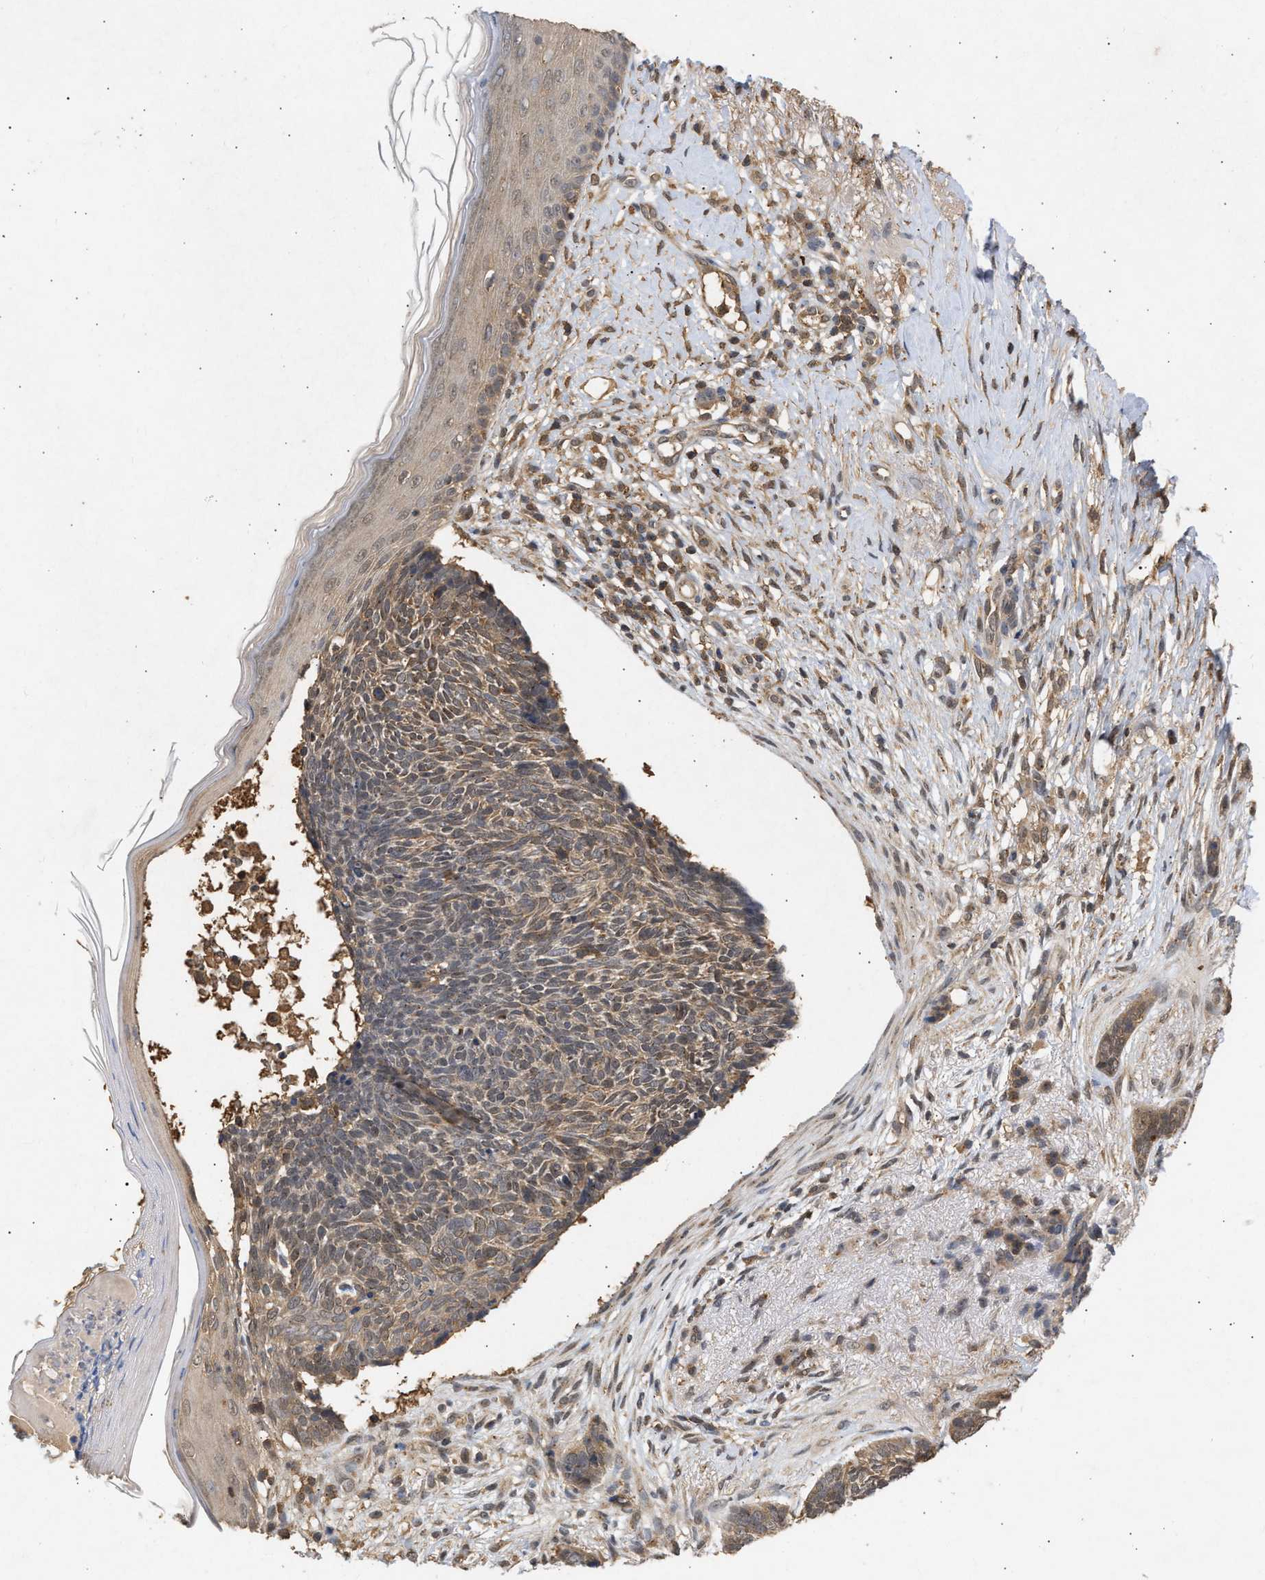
{"staining": {"intensity": "weak", "quantity": "25%-75%", "location": "cytoplasmic/membranous"}, "tissue": "skin cancer", "cell_type": "Tumor cells", "image_type": "cancer", "snomed": [{"axis": "morphology", "description": "Basal cell carcinoma"}, {"axis": "topography", "description": "Skin"}], "caption": "High-power microscopy captured an immunohistochemistry (IHC) micrograph of basal cell carcinoma (skin), revealing weak cytoplasmic/membranous staining in about 25%-75% of tumor cells.", "gene": "FITM1", "patient": {"sex": "female", "age": 84}}